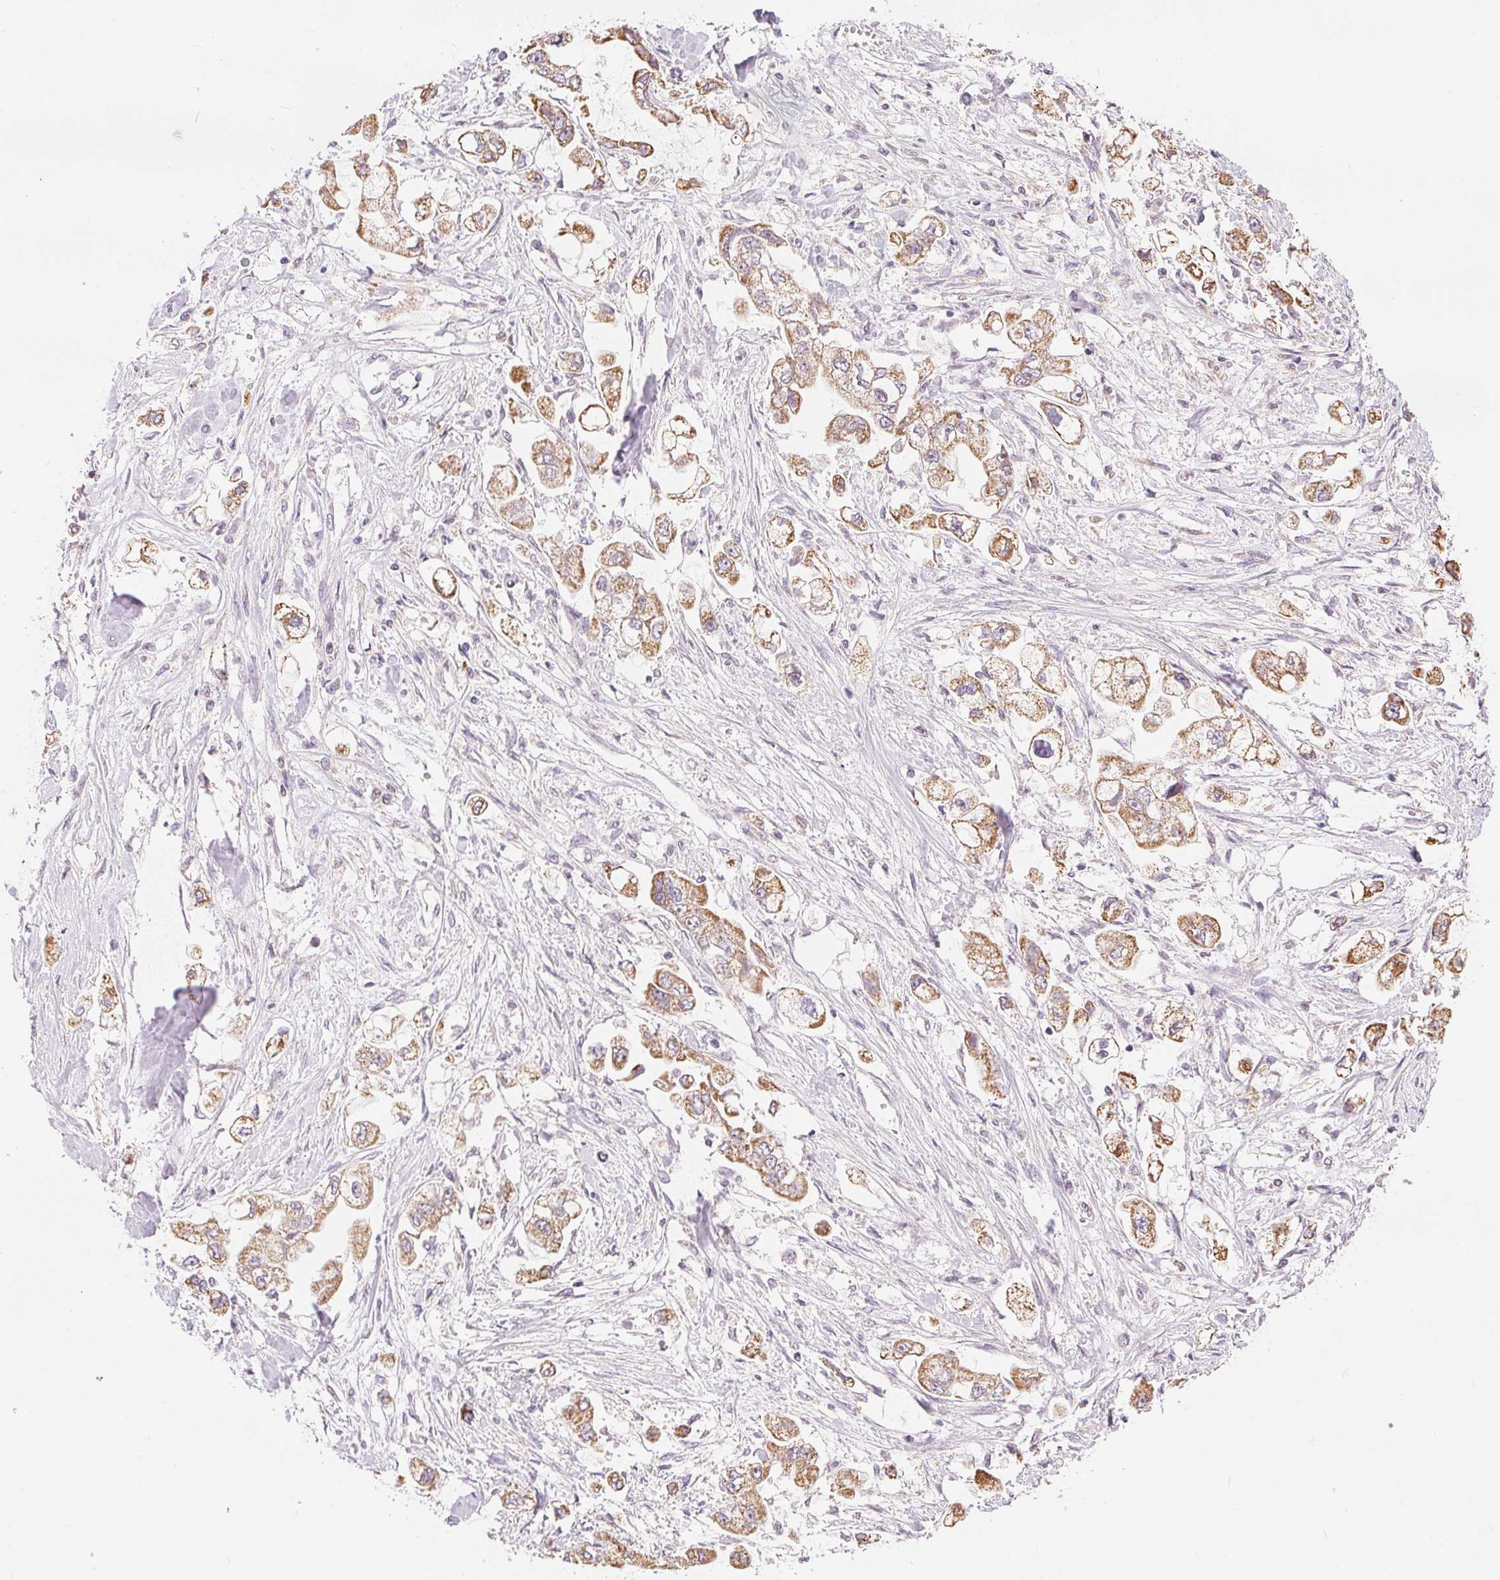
{"staining": {"intensity": "moderate", "quantity": ">75%", "location": "cytoplasmic/membranous"}, "tissue": "stomach cancer", "cell_type": "Tumor cells", "image_type": "cancer", "snomed": [{"axis": "morphology", "description": "Adenocarcinoma, NOS"}, {"axis": "topography", "description": "Stomach"}], "caption": "A medium amount of moderate cytoplasmic/membranous expression is appreciated in about >75% of tumor cells in adenocarcinoma (stomach) tissue. The protein is shown in brown color, while the nuclei are stained blue.", "gene": "POU2F2", "patient": {"sex": "male", "age": 62}}